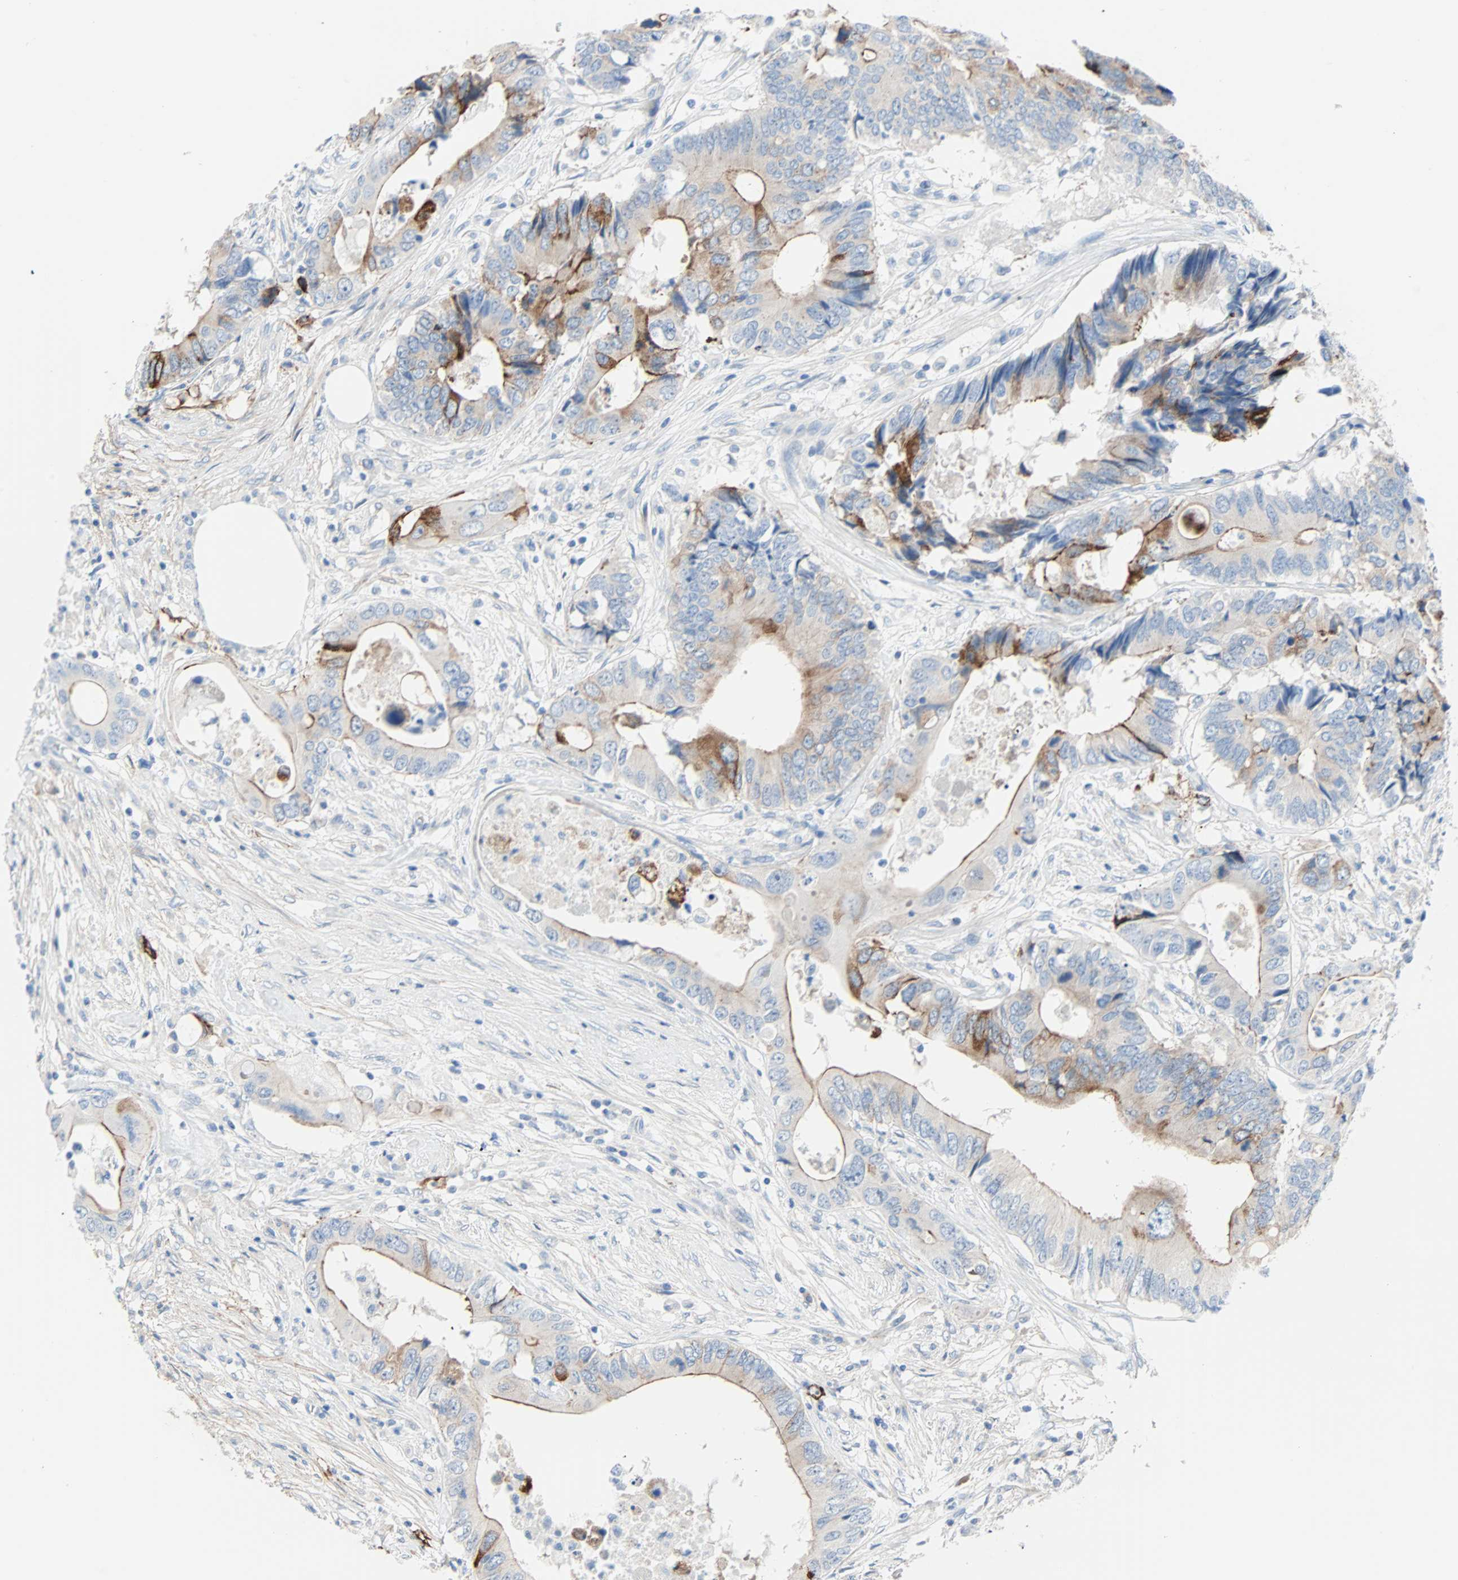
{"staining": {"intensity": "moderate", "quantity": "25%-75%", "location": "cytoplasmic/membranous"}, "tissue": "colorectal cancer", "cell_type": "Tumor cells", "image_type": "cancer", "snomed": [{"axis": "morphology", "description": "Adenocarcinoma, NOS"}, {"axis": "topography", "description": "Colon"}], "caption": "This photomicrograph reveals immunohistochemistry (IHC) staining of colorectal cancer, with medium moderate cytoplasmic/membranous expression in about 25%-75% of tumor cells.", "gene": "PDPN", "patient": {"sex": "male", "age": 71}}